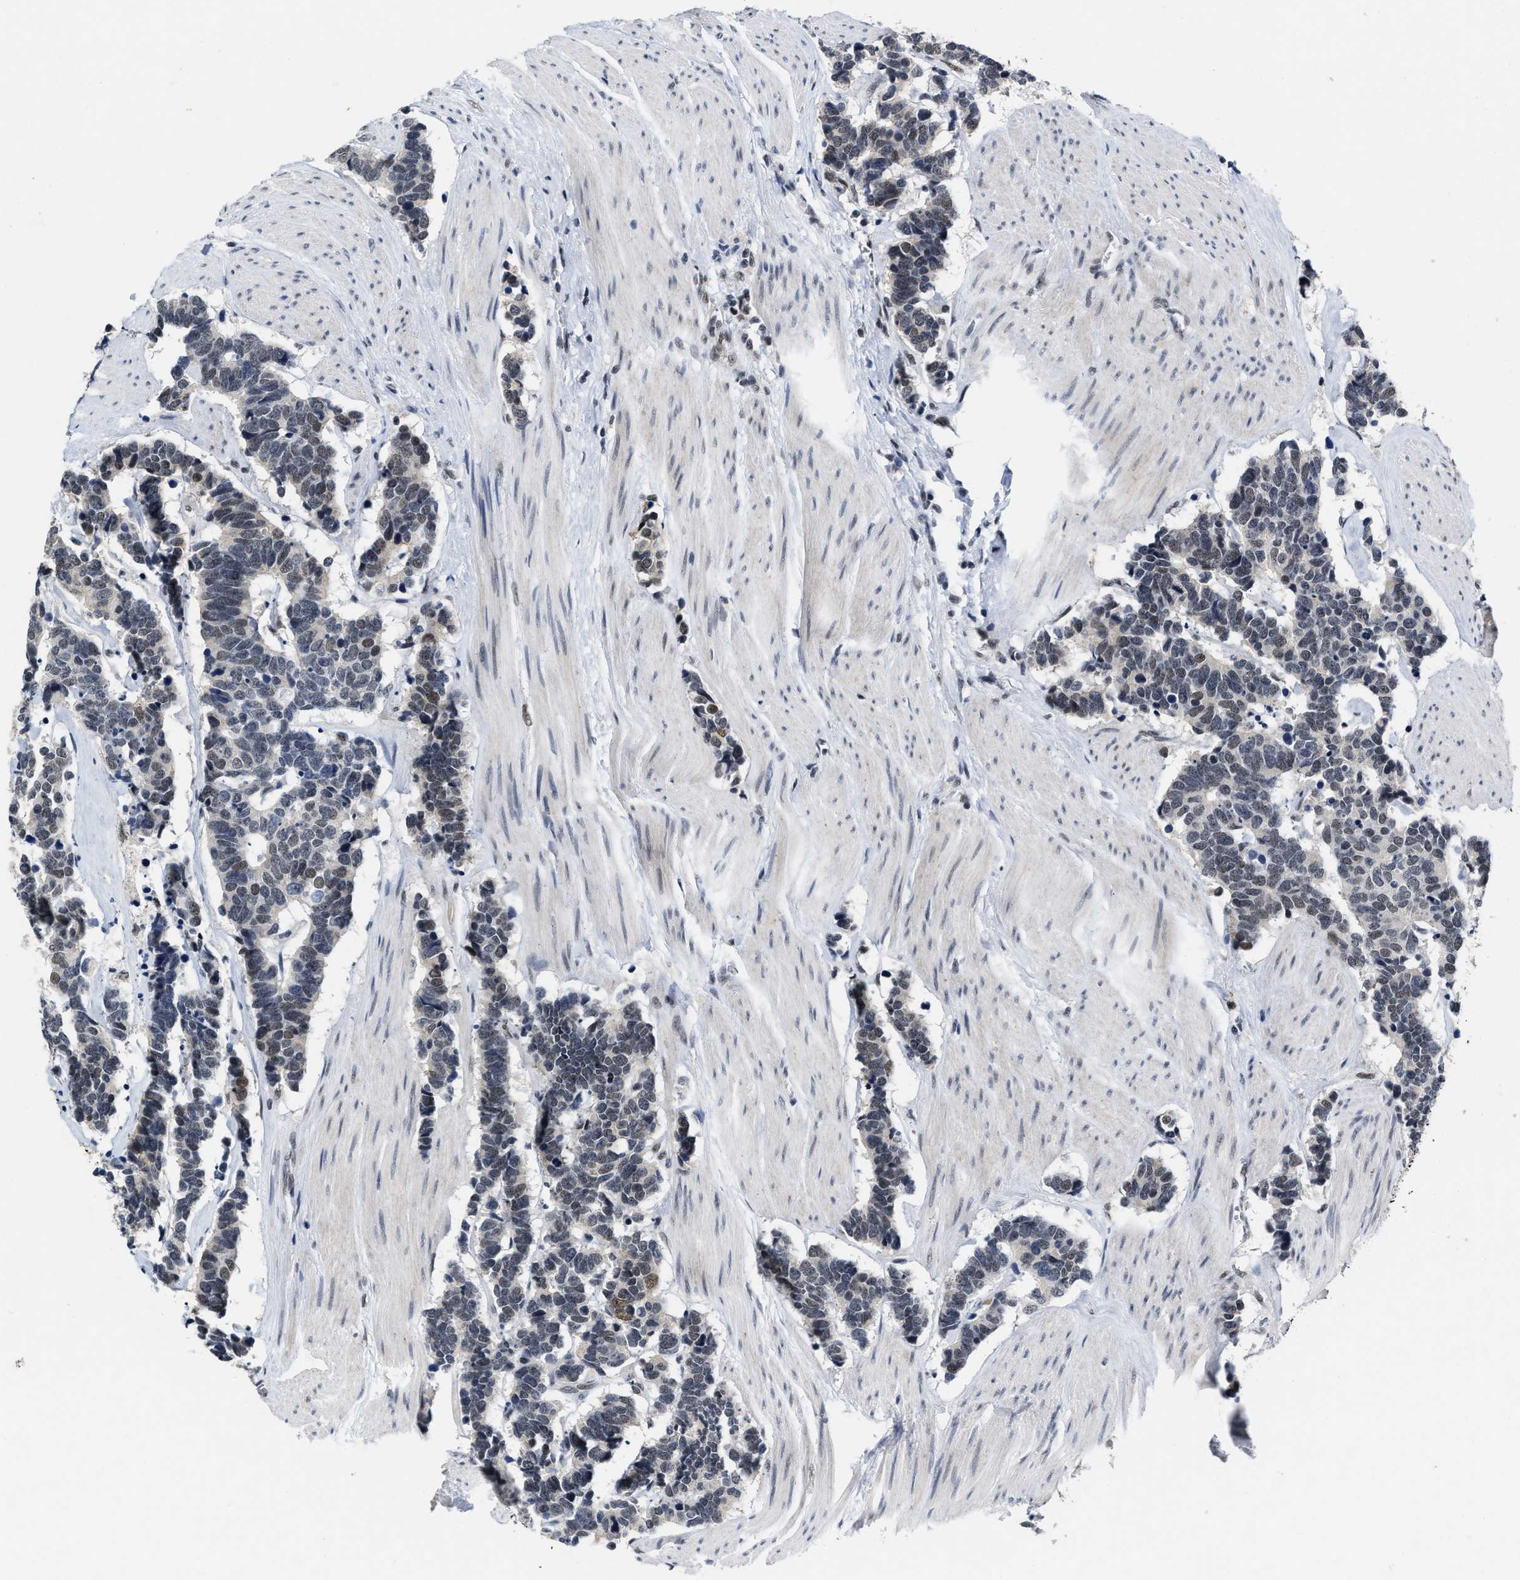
{"staining": {"intensity": "weak", "quantity": "<25%", "location": "nuclear"}, "tissue": "carcinoid", "cell_type": "Tumor cells", "image_type": "cancer", "snomed": [{"axis": "morphology", "description": "Carcinoma, NOS"}, {"axis": "morphology", "description": "Carcinoid, malignant, NOS"}, {"axis": "topography", "description": "Urinary bladder"}], "caption": "The immunohistochemistry (IHC) photomicrograph has no significant expression in tumor cells of malignant carcinoid tissue. Brightfield microscopy of immunohistochemistry stained with DAB (3,3'-diaminobenzidine) (brown) and hematoxylin (blue), captured at high magnification.", "gene": "INIP", "patient": {"sex": "male", "age": 57}}